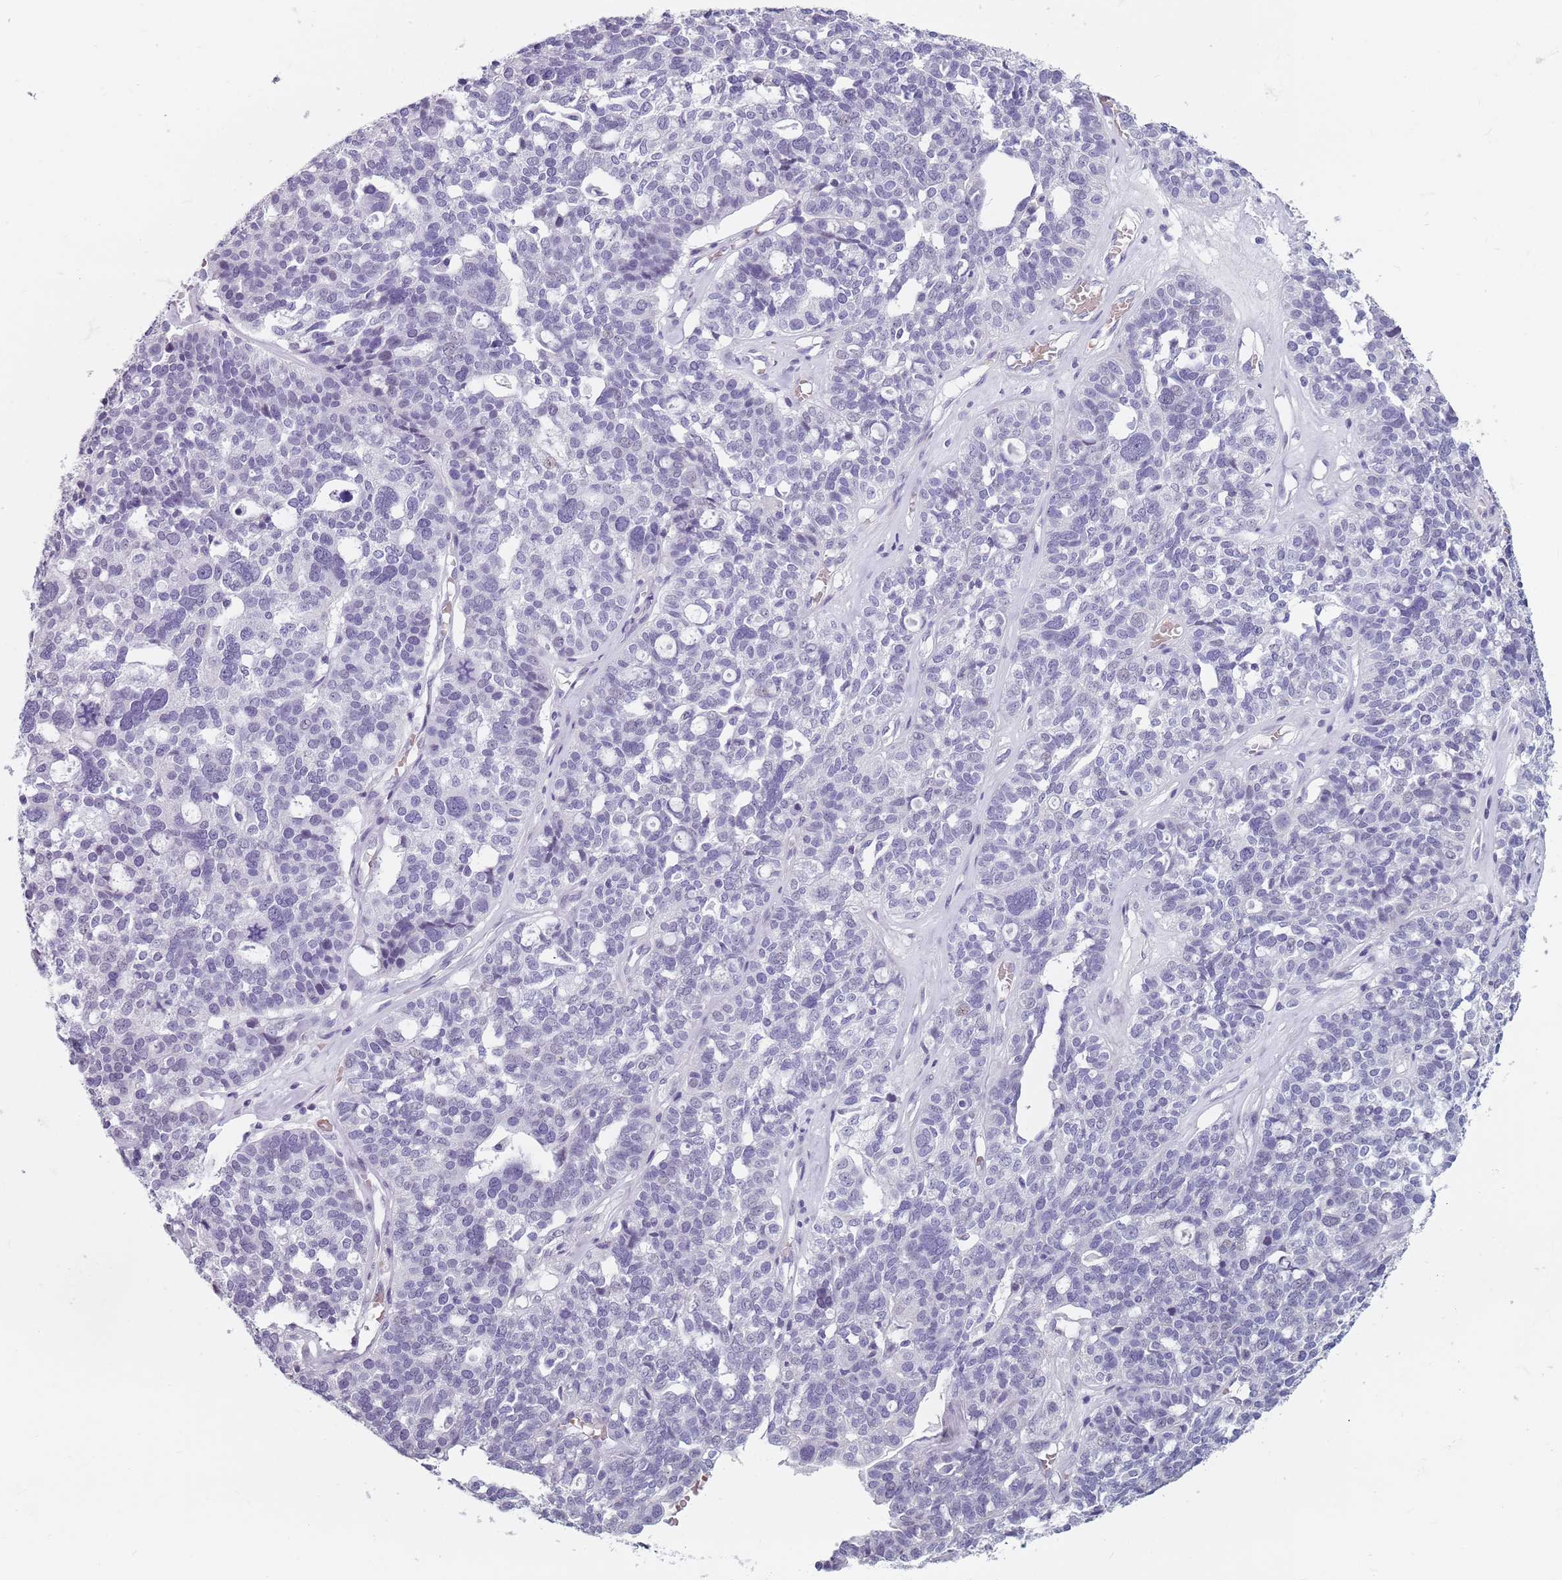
{"staining": {"intensity": "negative", "quantity": "none", "location": "none"}, "tissue": "ovarian cancer", "cell_type": "Tumor cells", "image_type": "cancer", "snomed": [{"axis": "morphology", "description": "Cystadenocarcinoma, serous, NOS"}, {"axis": "topography", "description": "Ovary"}], "caption": "Serous cystadenocarcinoma (ovarian) stained for a protein using immunohistochemistry (IHC) exhibits no staining tumor cells.", "gene": "SPESP1", "patient": {"sex": "female", "age": 59}}